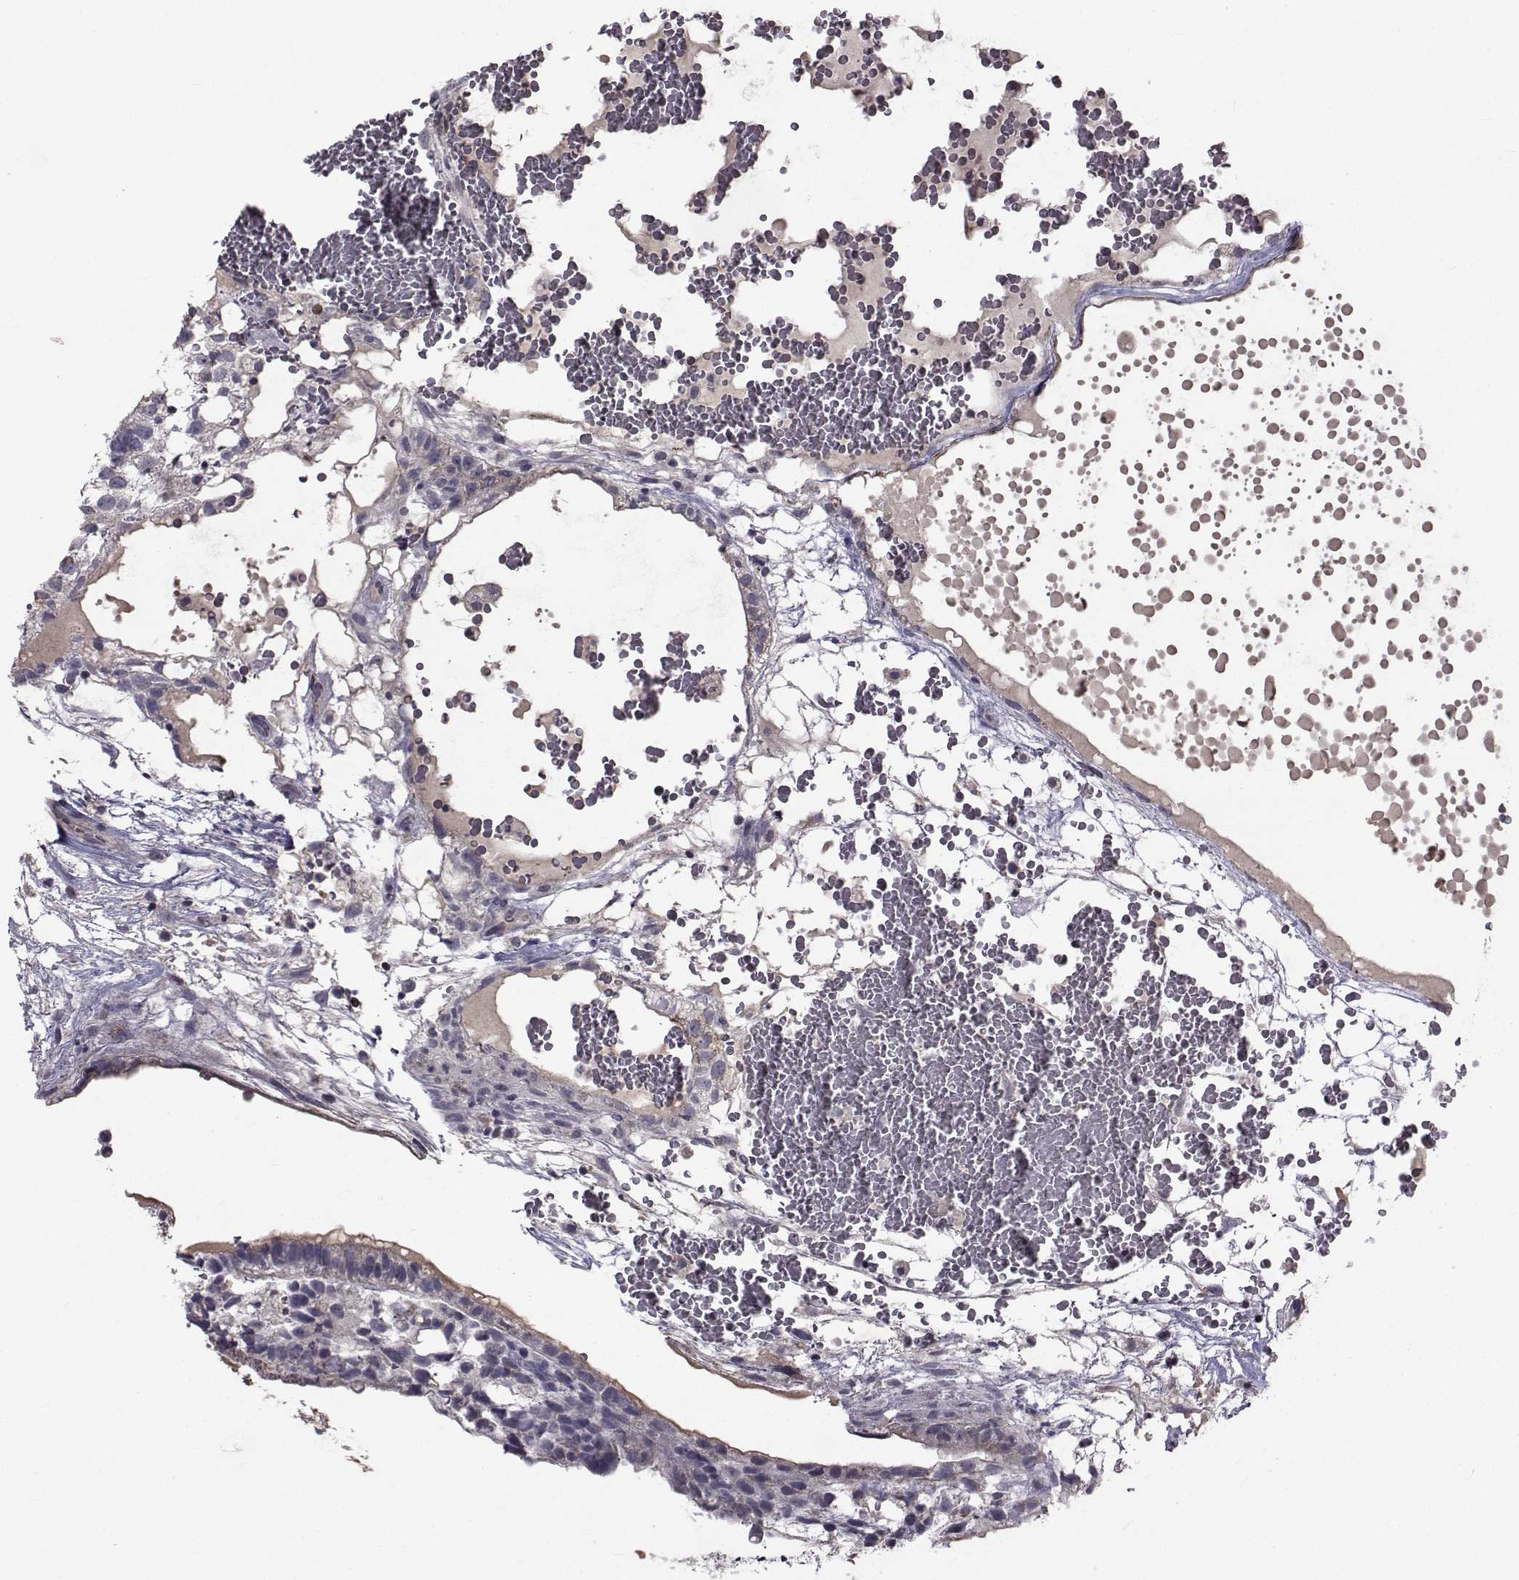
{"staining": {"intensity": "negative", "quantity": "none", "location": "none"}, "tissue": "testis cancer", "cell_type": "Tumor cells", "image_type": "cancer", "snomed": [{"axis": "morphology", "description": "Normal tissue, NOS"}, {"axis": "morphology", "description": "Carcinoma, Embryonal, NOS"}, {"axis": "topography", "description": "Testis"}], "caption": "Immunohistochemistry (IHC) micrograph of neoplastic tissue: testis cancer (embryonal carcinoma) stained with DAB displays no significant protein staining in tumor cells.", "gene": "FDXR", "patient": {"sex": "male", "age": 32}}